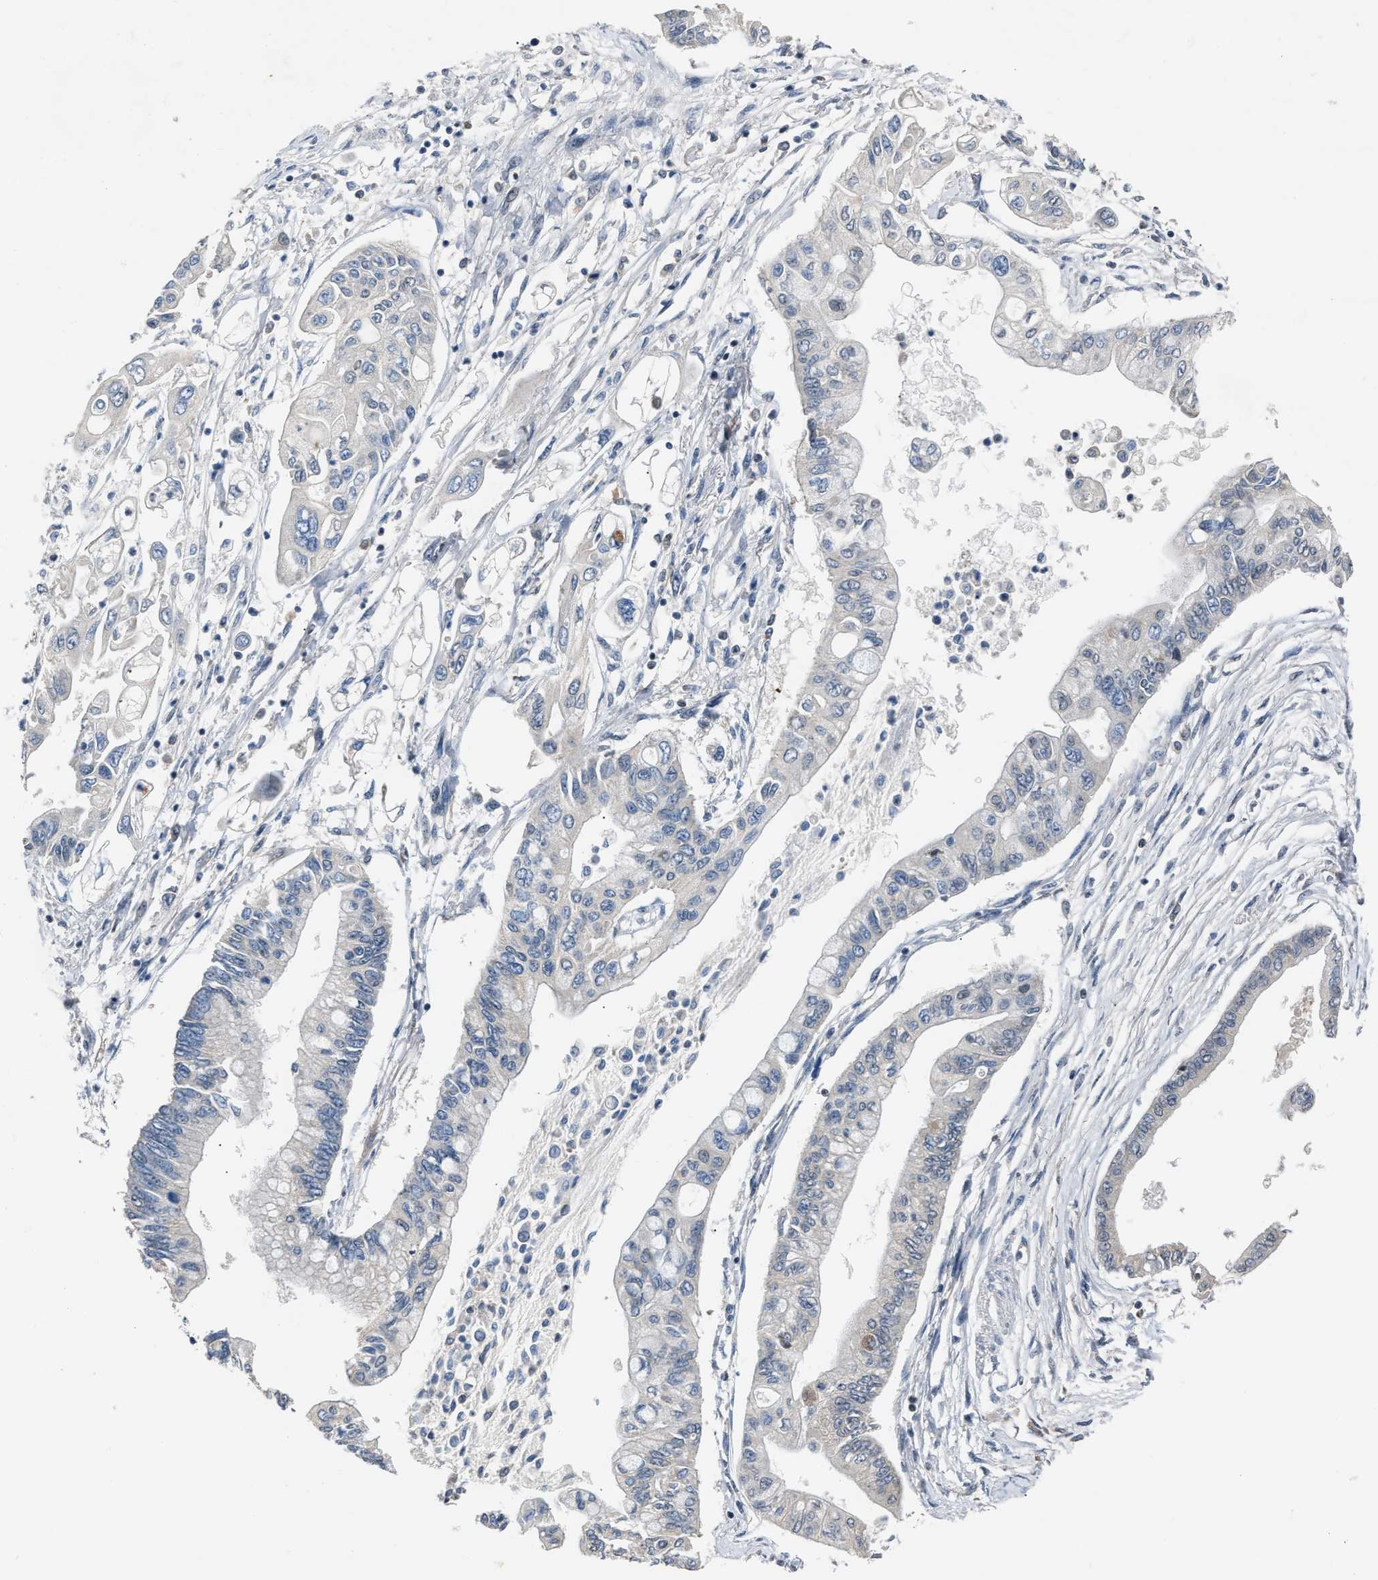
{"staining": {"intensity": "negative", "quantity": "none", "location": "none"}, "tissue": "pancreatic cancer", "cell_type": "Tumor cells", "image_type": "cancer", "snomed": [{"axis": "morphology", "description": "Adenocarcinoma, NOS"}, {"axis": "topography", "description": "Pancreas"}], "caption": "Immunohistochemical staining of human adenocarcinoma (pancreatic) demonstrates no significant expression in tumor cells.", "gene": "TNRC18", "patient": {"sex": "female", "age": 77}}